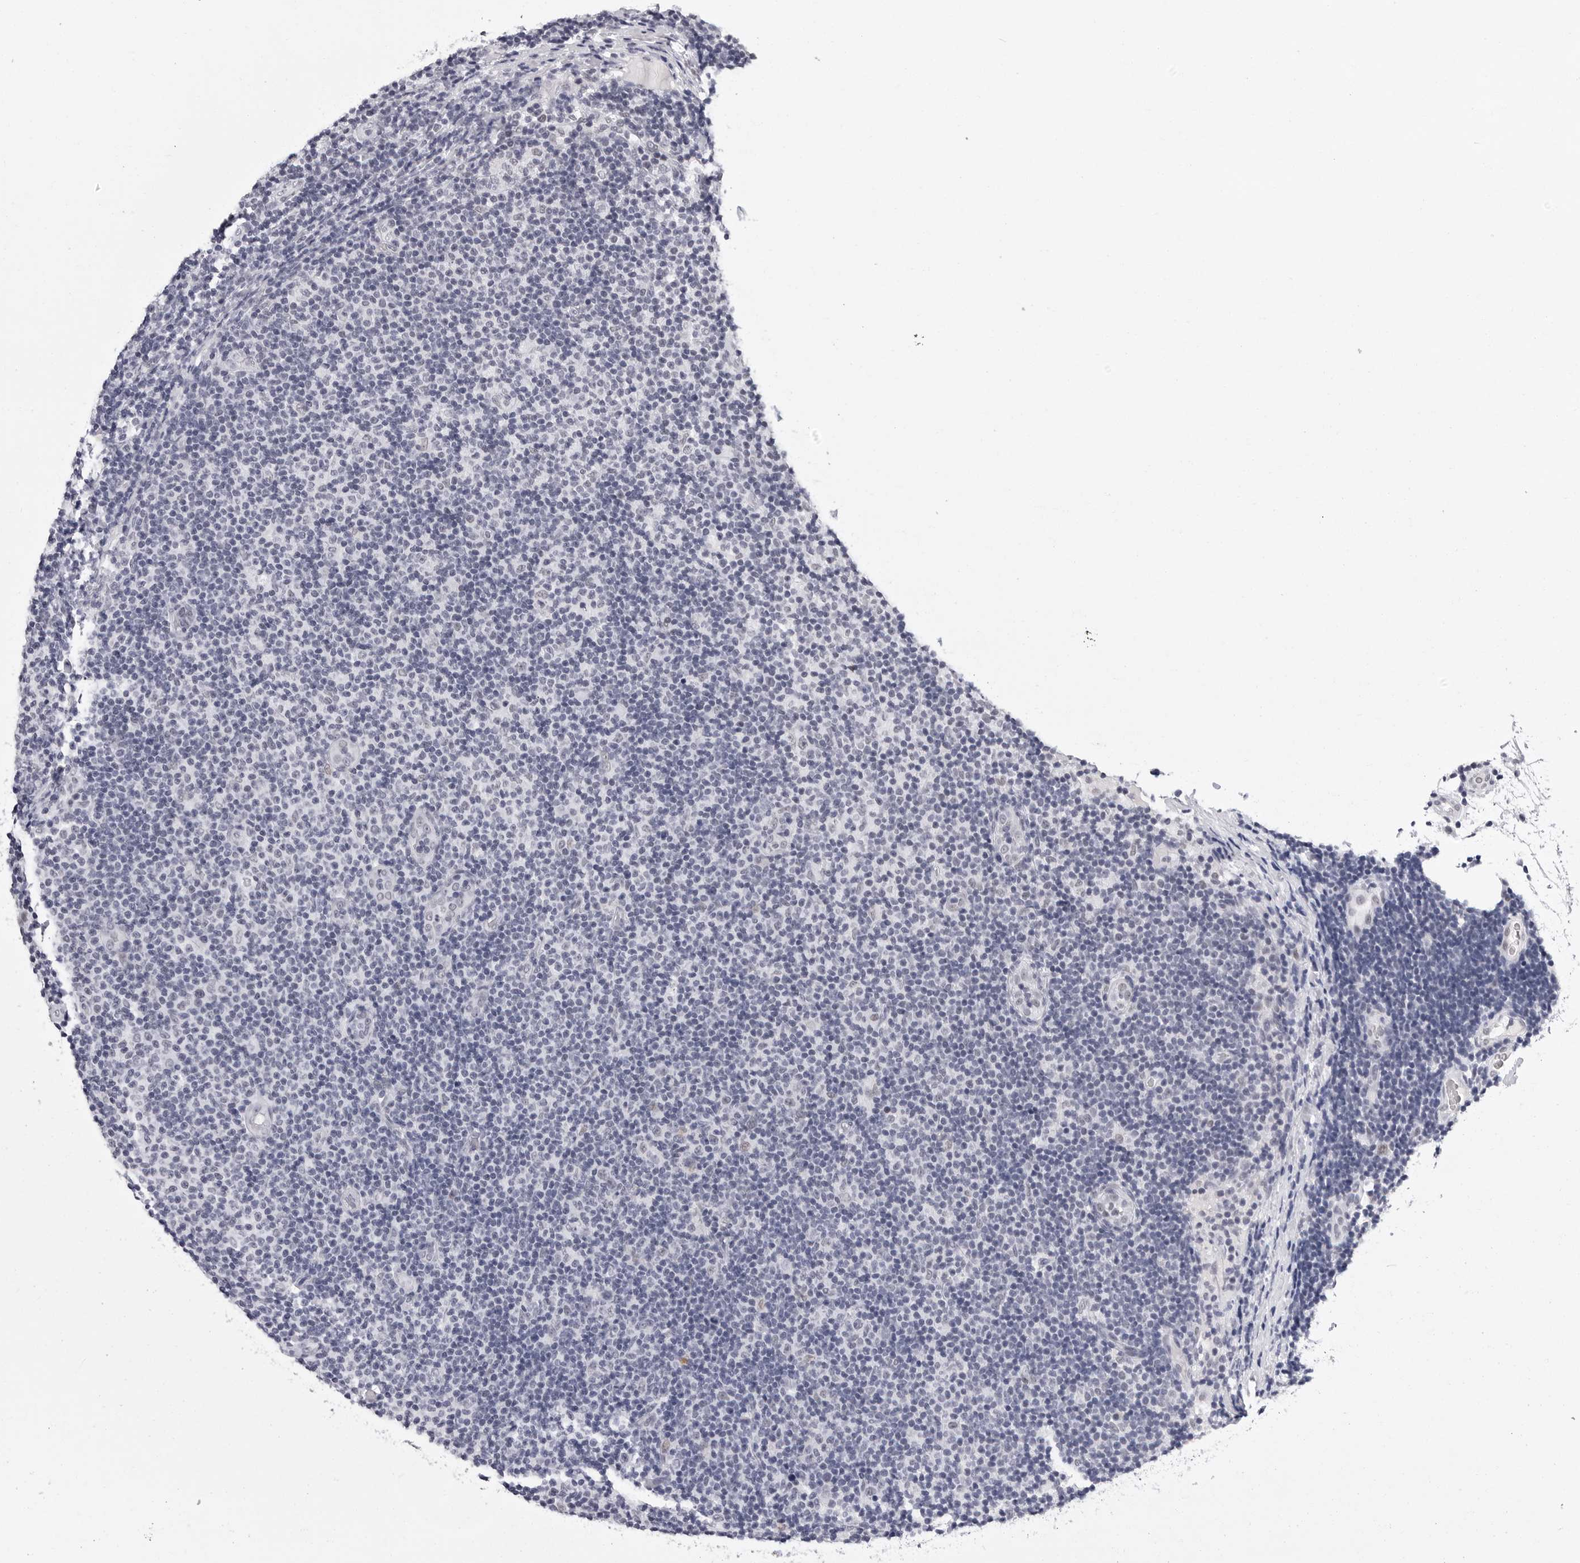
{"staining": {"intensity": "negative", "quantity": "none", "location": "none"}, "tissue": "lymphoma", "cell_type": "Tumor cells", "image_type": "cancer", "snomed": [{"axis": "morphology", "description": "Malignant lymphoma, non-Hodgkin's type, Low grade"}, {"axis": "topography", "description": "Lymph node"}], "caption": "Immunohistochemistry (IHC) of human lymphoma shows no staining in tumor cells.", "gene": "SF3B4", "patient": {"sex": "male", "age": 83}}